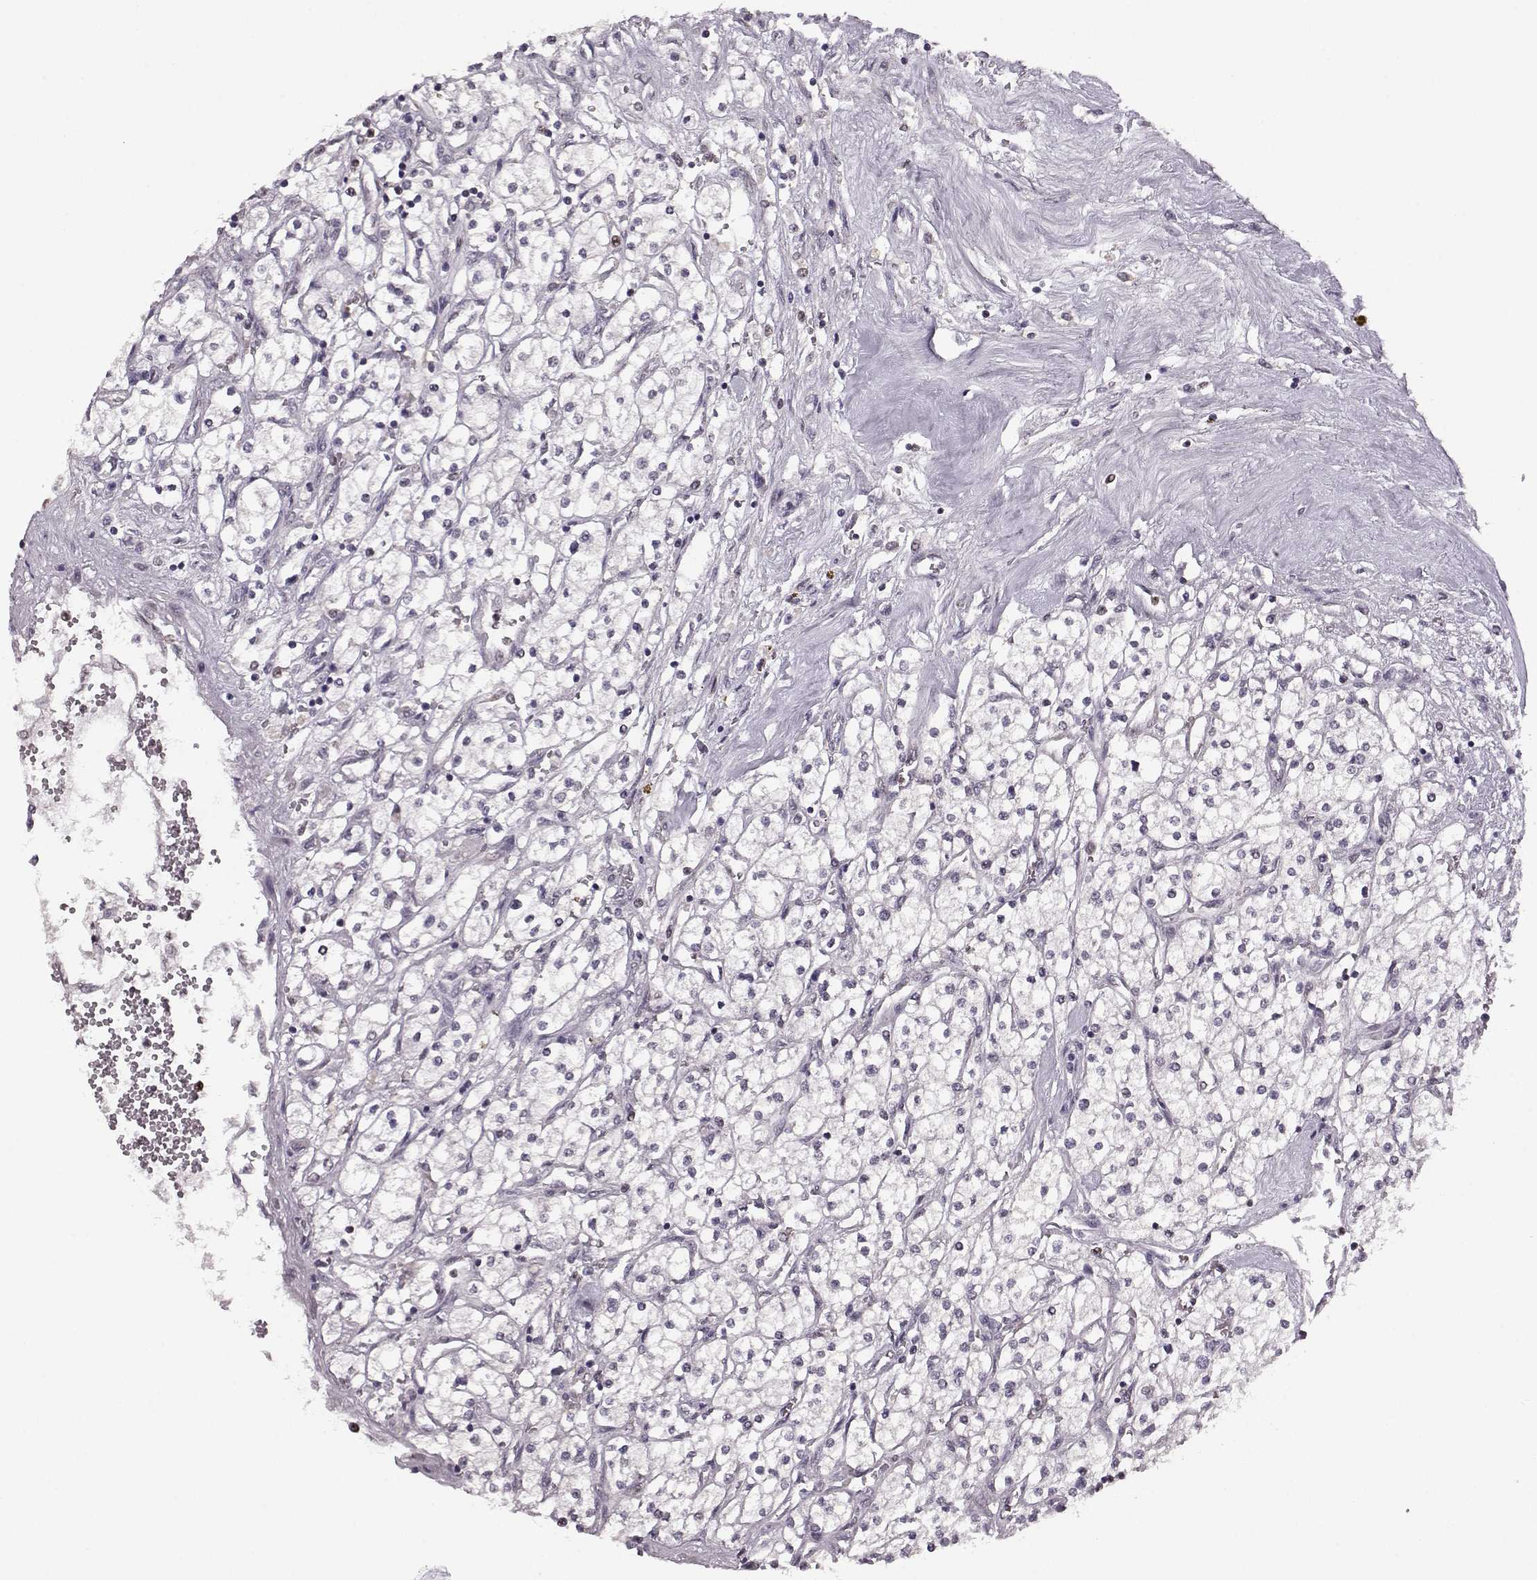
{"staining": {"intensity": "negative", "quantity": "none", "location": "none"}, "tissue": "renal cancer", "cell_type": "Tumor cells", "image_type": "cancer", "snomed": [{"axis": "morphology", "description": "Adenocarcinoma, NOS"}, {"axis": "topography", "description": "Kidney"}], "caption": "Human adenocarcinoma (renal) stained for a protein using immunohistochemistry shows no expression in tumor cells.", "gene": "KLF6", "patient": {"sex": "male", "age": 80}}